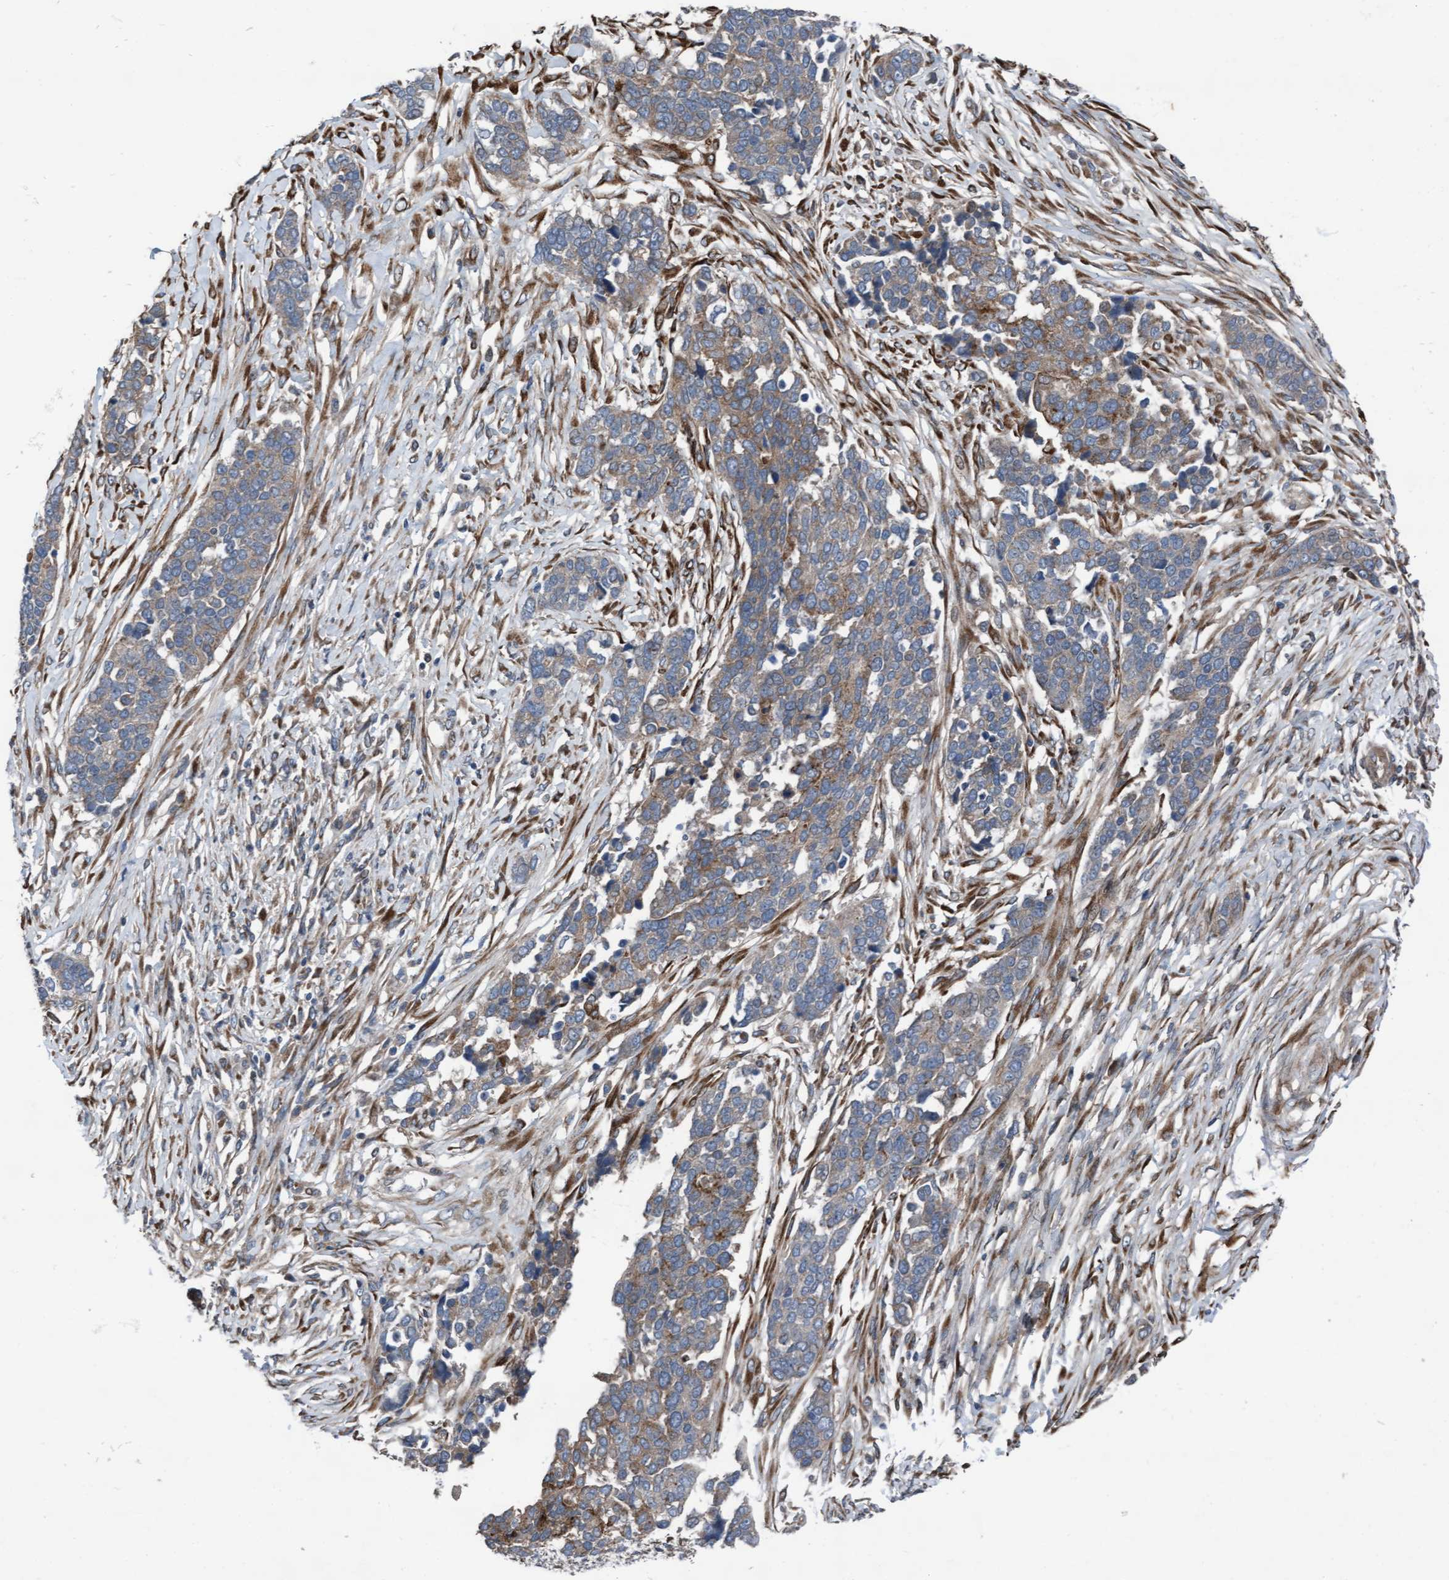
{"staining": {"intensity": "weak", "quantity": ">75%", "location": "cytoplasmic/membranous"}, "tissue": "ovarian cancer", "cell_type": "Tumor cells", "image_type": "cancer", "snomed": [{"axis": "morphology", "description": "Cystadenocarcinoma, serous, NOS"}, {"axis": "topography", "description": "Ovary"}], "caption": "Immunohistochemical staining of human ovarian serous cystadenocarcinoma shows low levels of weak cytoplasmic/membranous protein staining in about >75% of tumor cells. (DAB IHC, brown staining for protein, blue staining for nuclei).", "gene": "KLHL26", "patient": {"sex": "female", "age": 44}}